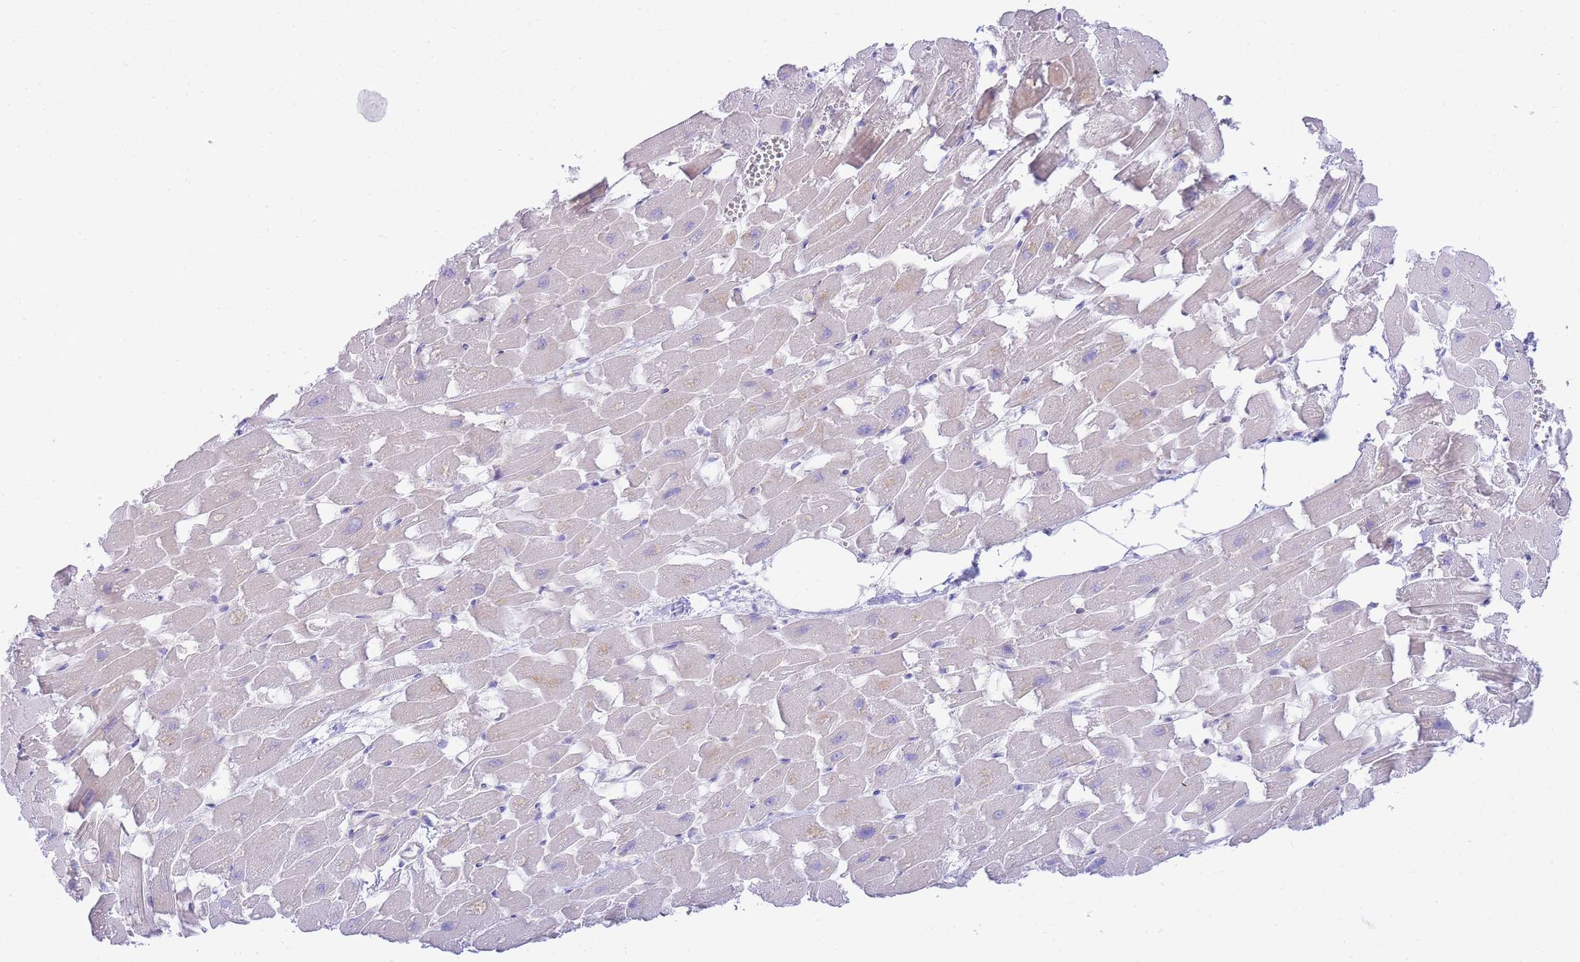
{"staining": {"intensity": "negative", "quantity": "none", "location": "none"}, "tissue": "heart muscle", "cell_type": "Cardiomyocytes", "image_type": "normal", "snomed": [{"axis": "morphology", "description": "Normal tissue, NOS"}, {"axis": "topography", "description": "Heart"}], "caption": "Micrograph shows no significant protein expression in cardiomyocytes of normal heart muscle. (DAB (3,3'-diaminobenzidine) immunohistochemistry (IHC) with hematoxylin counter stain).", "gene": "FBN3", "patient": {"sex": "female", "age": 64}}